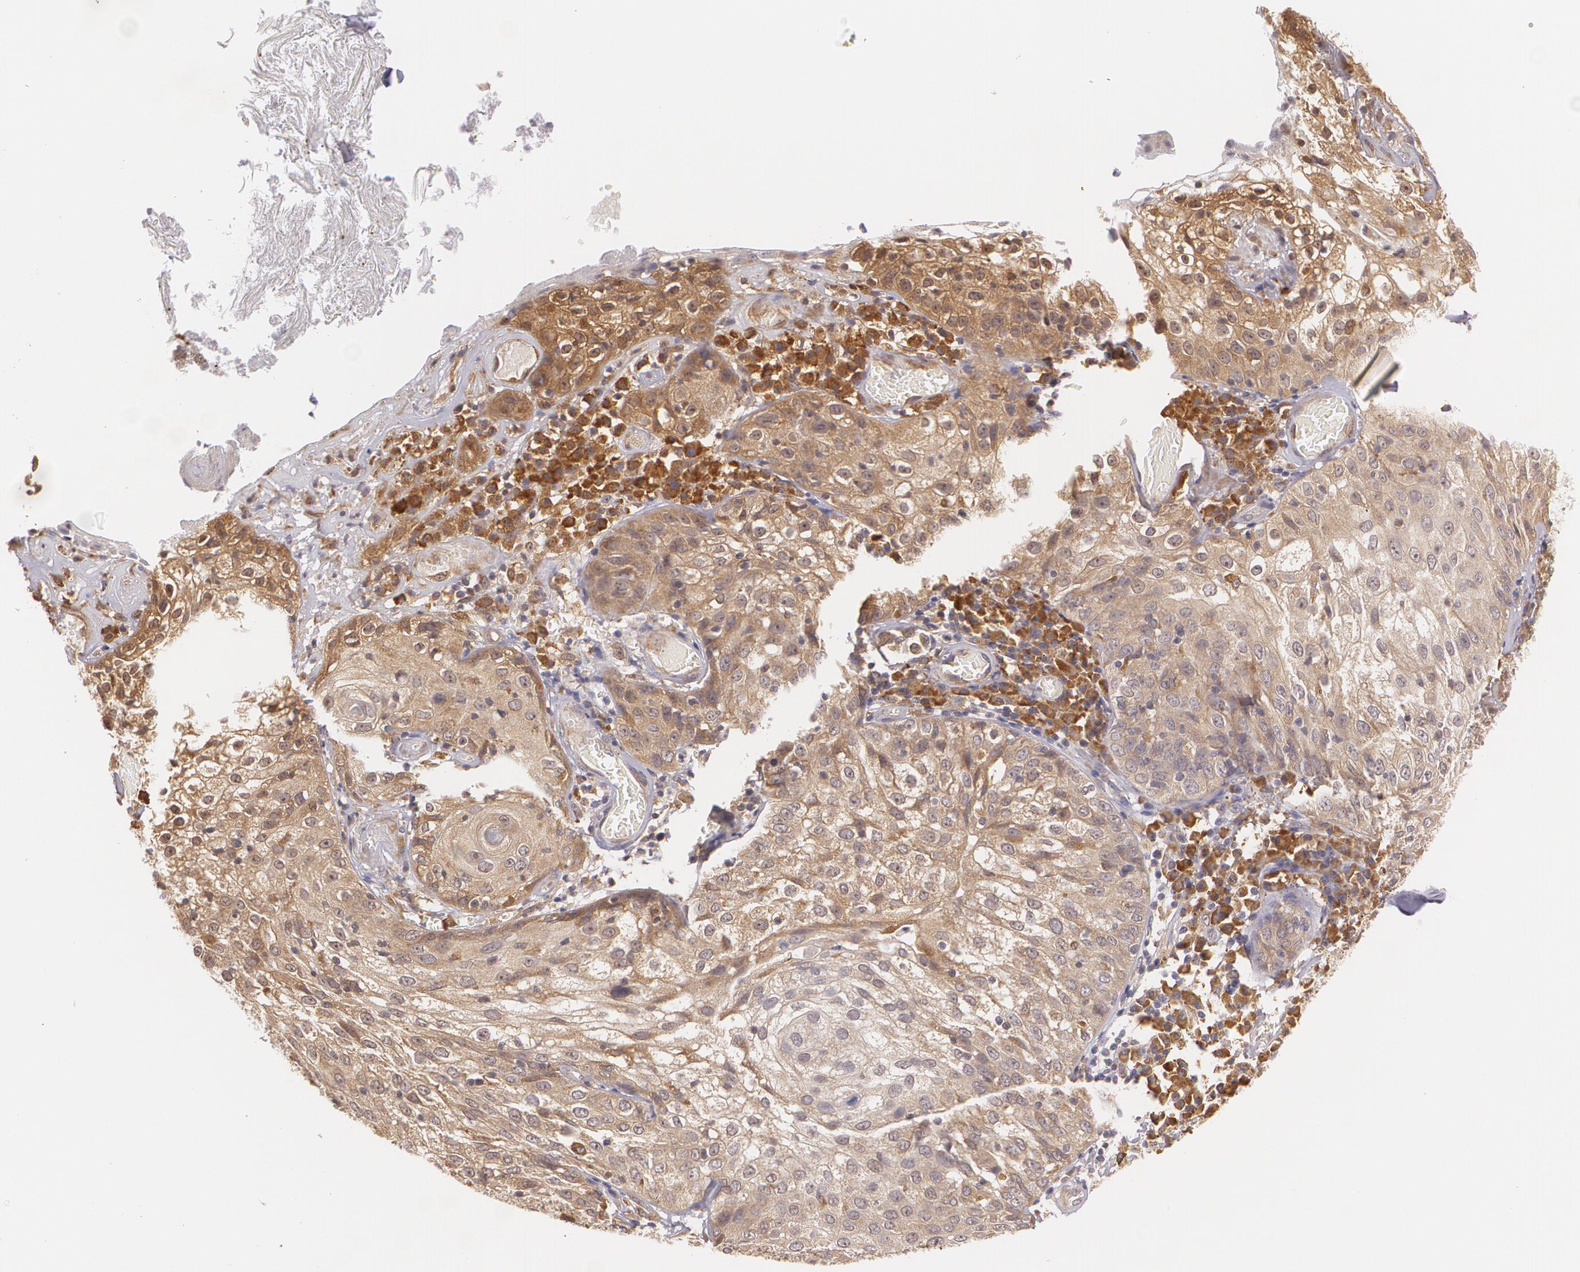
{"staining": {"intensity": "moderate", "quantity": ">75%", "location": "cytoplasmic/membranous"}, "tissue": "skin cancer", "cell_type": "Tumor cells", "image_type": "cancer", "snomed": [{"axis": "morphology", "description": "Squamous cell carcinoma, NOS"}, {"axis": "topography", "description": "Skin"}], "caption": "High-power microscopy captured an immunohistochemistry (IHC) photomicrograph of skin cancer, revealing moderate cytoplasmic/membranous expression in approximately >75% of tumor cells. (Stains: DAB in brown, nuclei in blue, Microscopy: brightfield microscopy at high magnification).", "gene": "CCL17", "patient": {"sex": "male", "age": 65}}